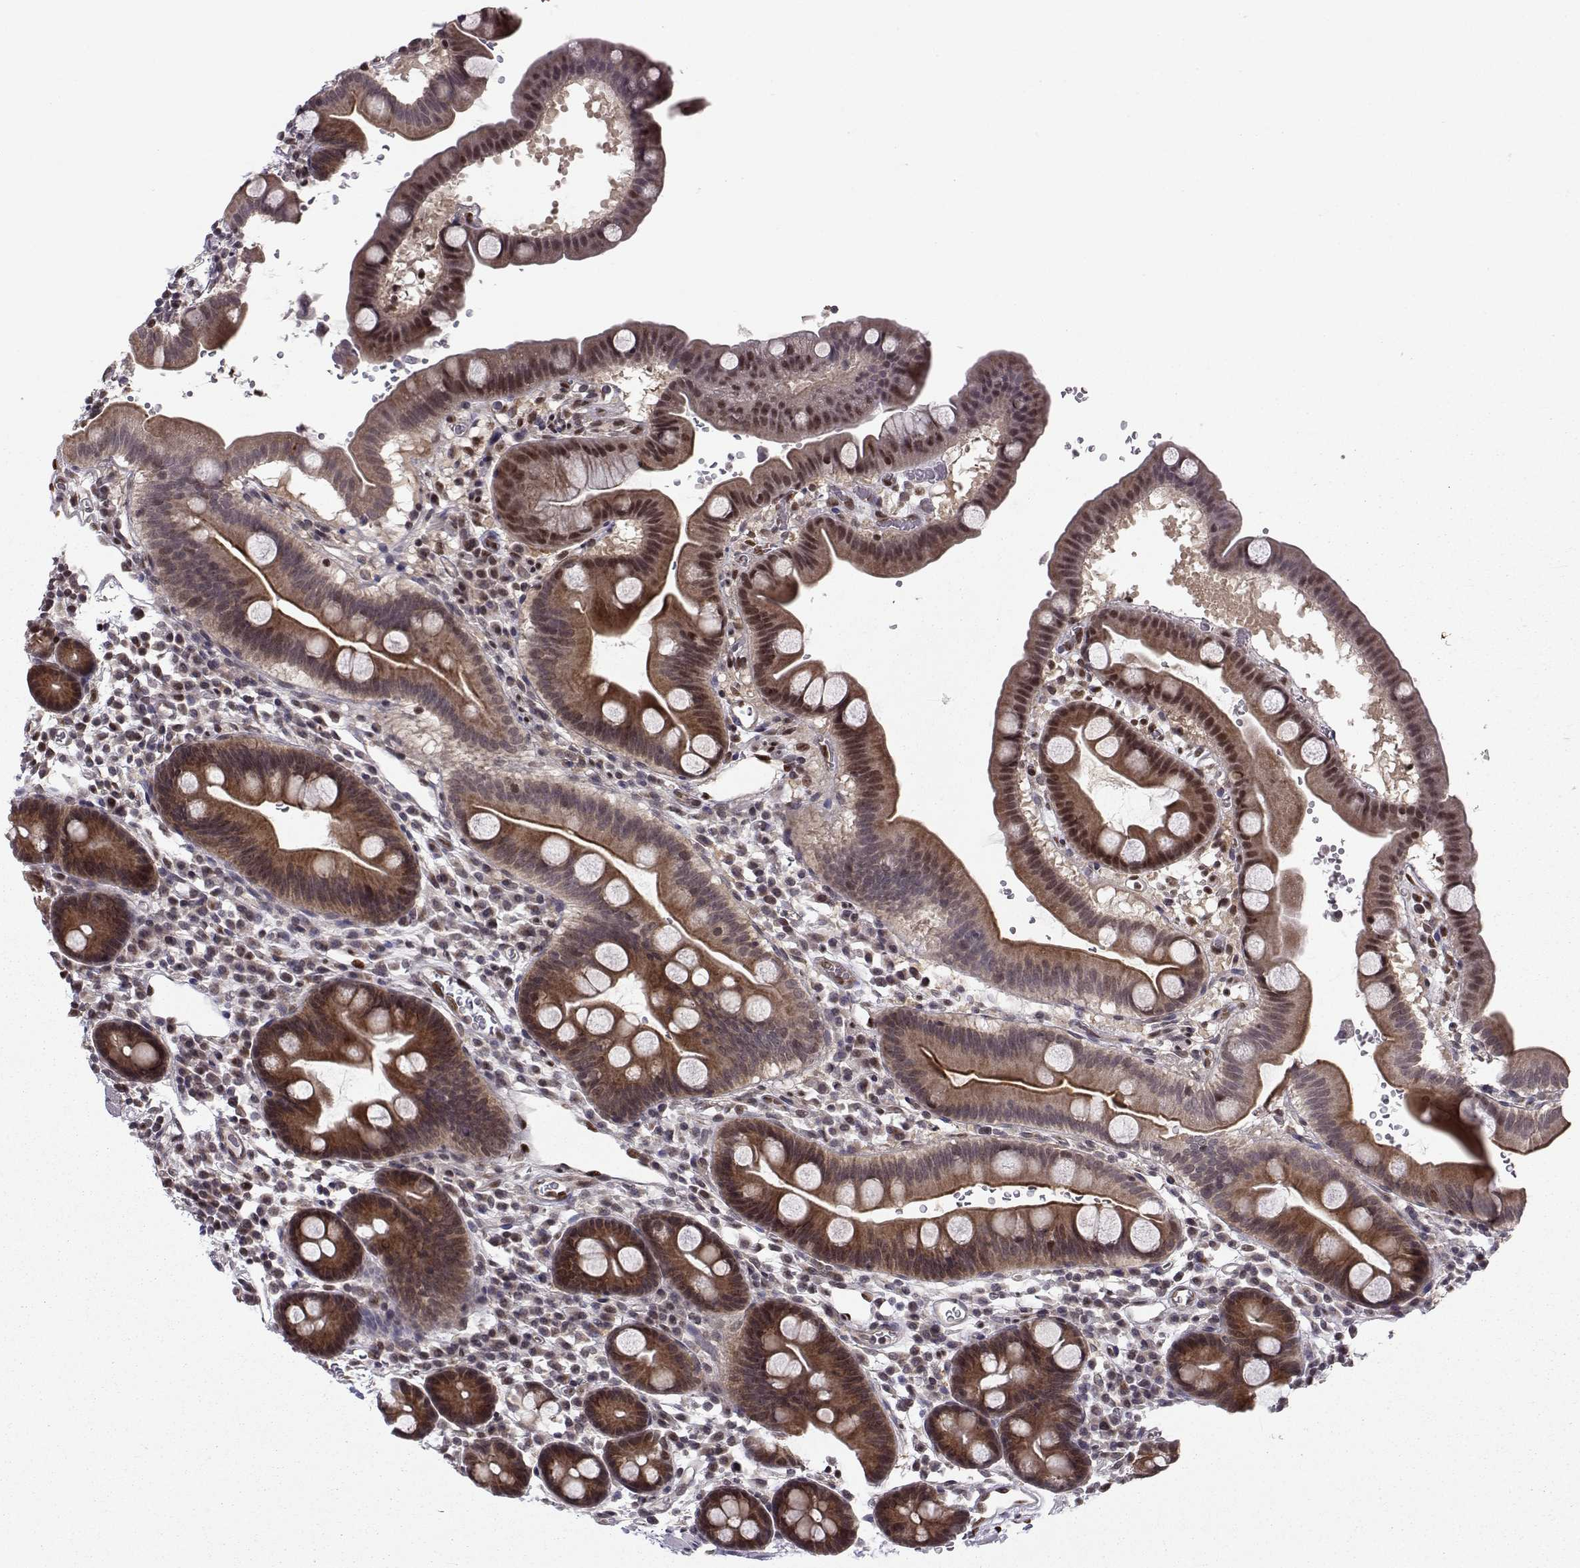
{"staining": {"intensity": "moderate", "quantity": ">75%", "location": "cytoplasmic/membranous"}, "tissue": "duodenum", "cell_type": "Glandular cells", "image_type": "normal", "snomed": [{"axis": "morphology", "description": "Normal tissue, NOS"}, {"axis": "topography", "description": "Duodenum"}], "caption": "Protein staining demonstrates moderate cytoplasmic/membranous staining in approximately >75% of glandular cells in normal duodenum.", "gene": "PKN2", "patient": {"sex": "male", "age": 59}}